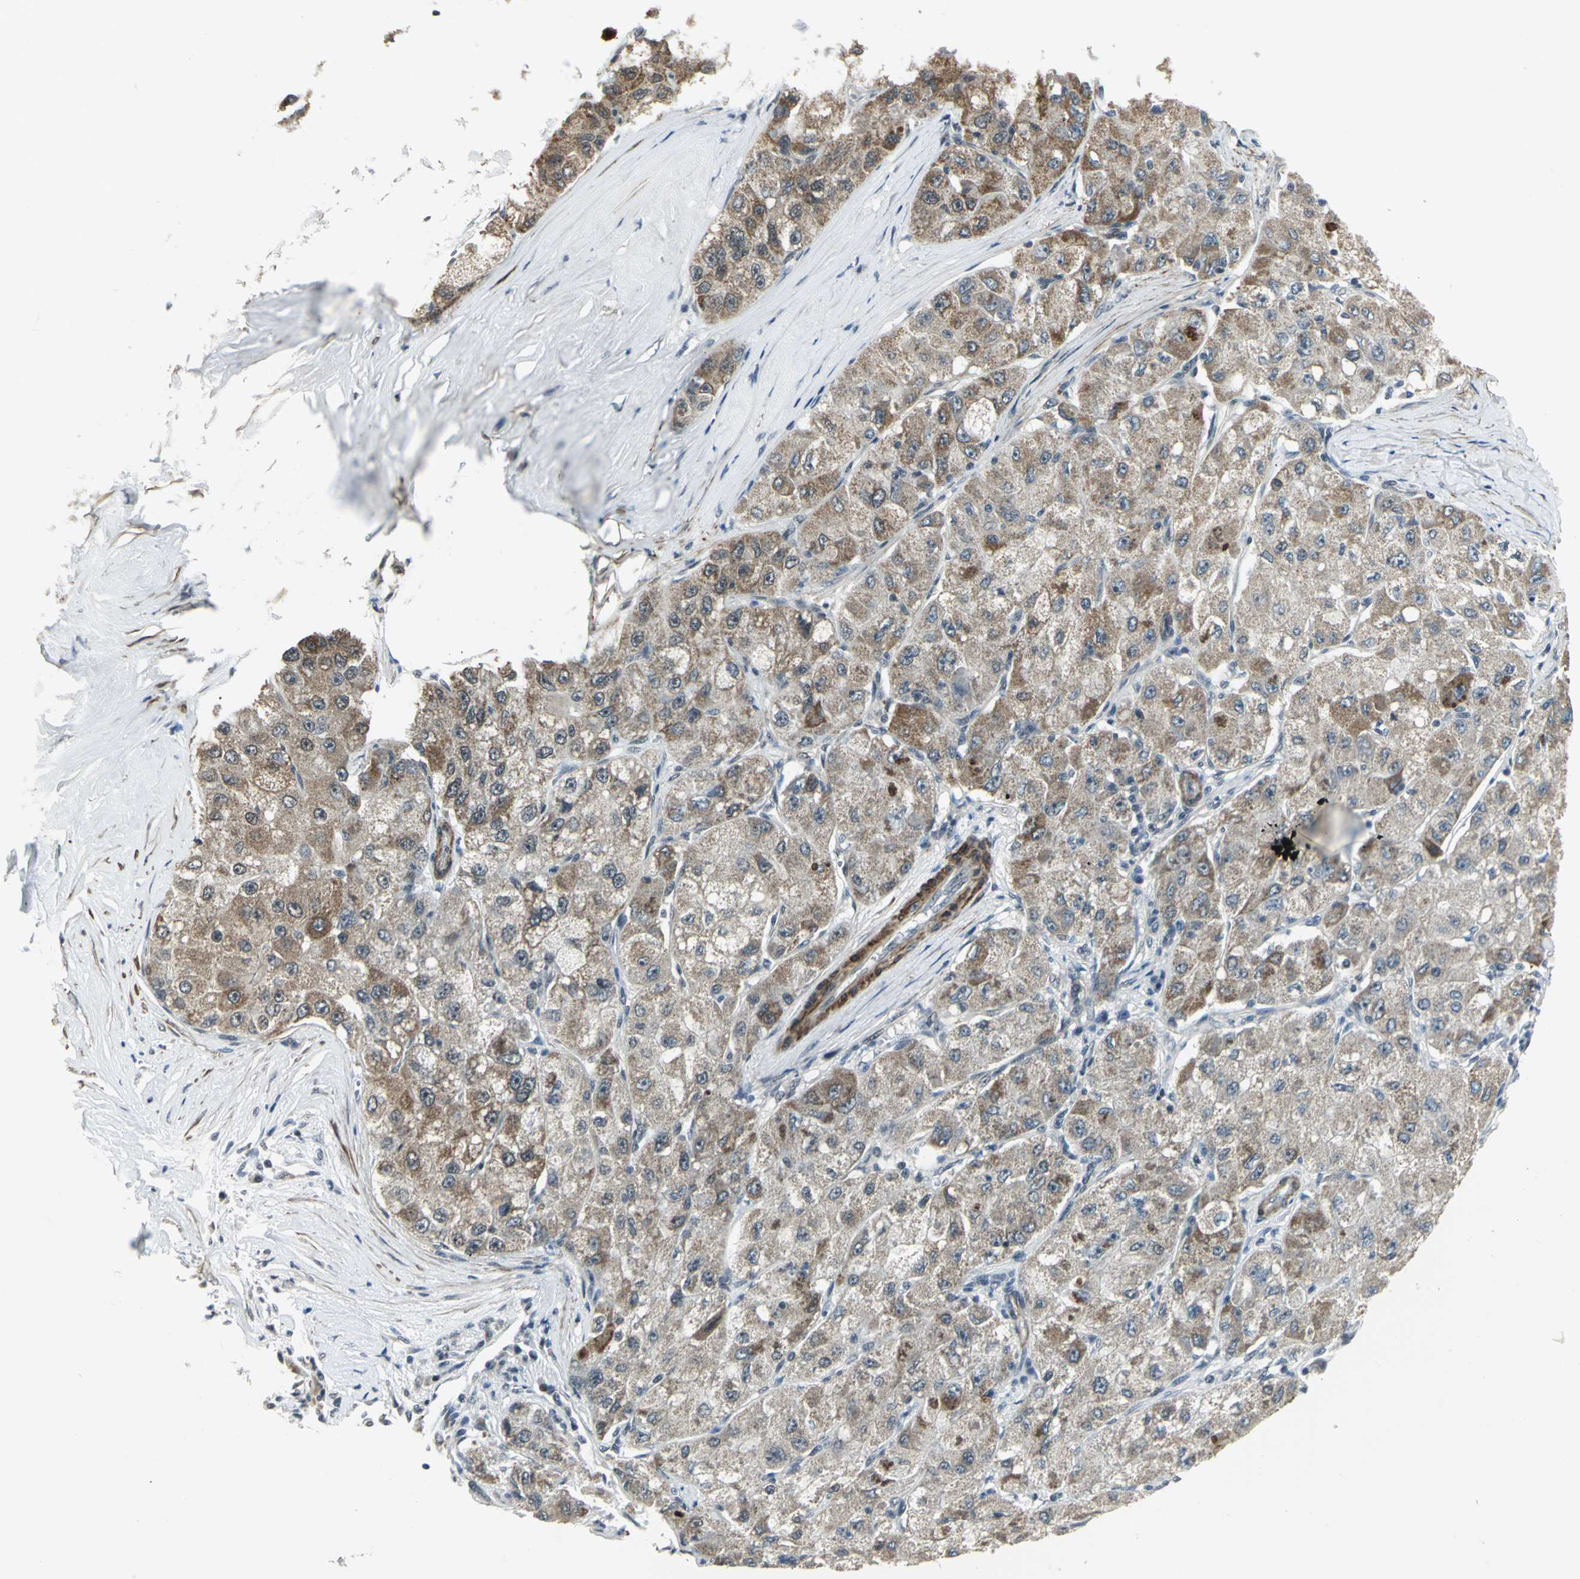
{"staining": {"intensity": "moderate", "quantity": "25%-75%", "location": "cytoplasmic/membranous"}, "tissue": "liver cancer", "cell_type": "Tumor cells", "image_type": "cancer", "snomed": [{"axis": "morphology", "description": "Carcinoma, Hepatocellular, NOS"}, {"axis": "topography", "description": "Liver"}], "caption": "High-power microscopy captured an immunohistochemistry (IHC) micrograph of liver hepatocellular carcinoma, revealing moderate cytoplasmic/membranous positivity in approximately 25%-75% of tumor cells.", "gene": "MTA1", "patient": {"sex": "male", "age": 80}}